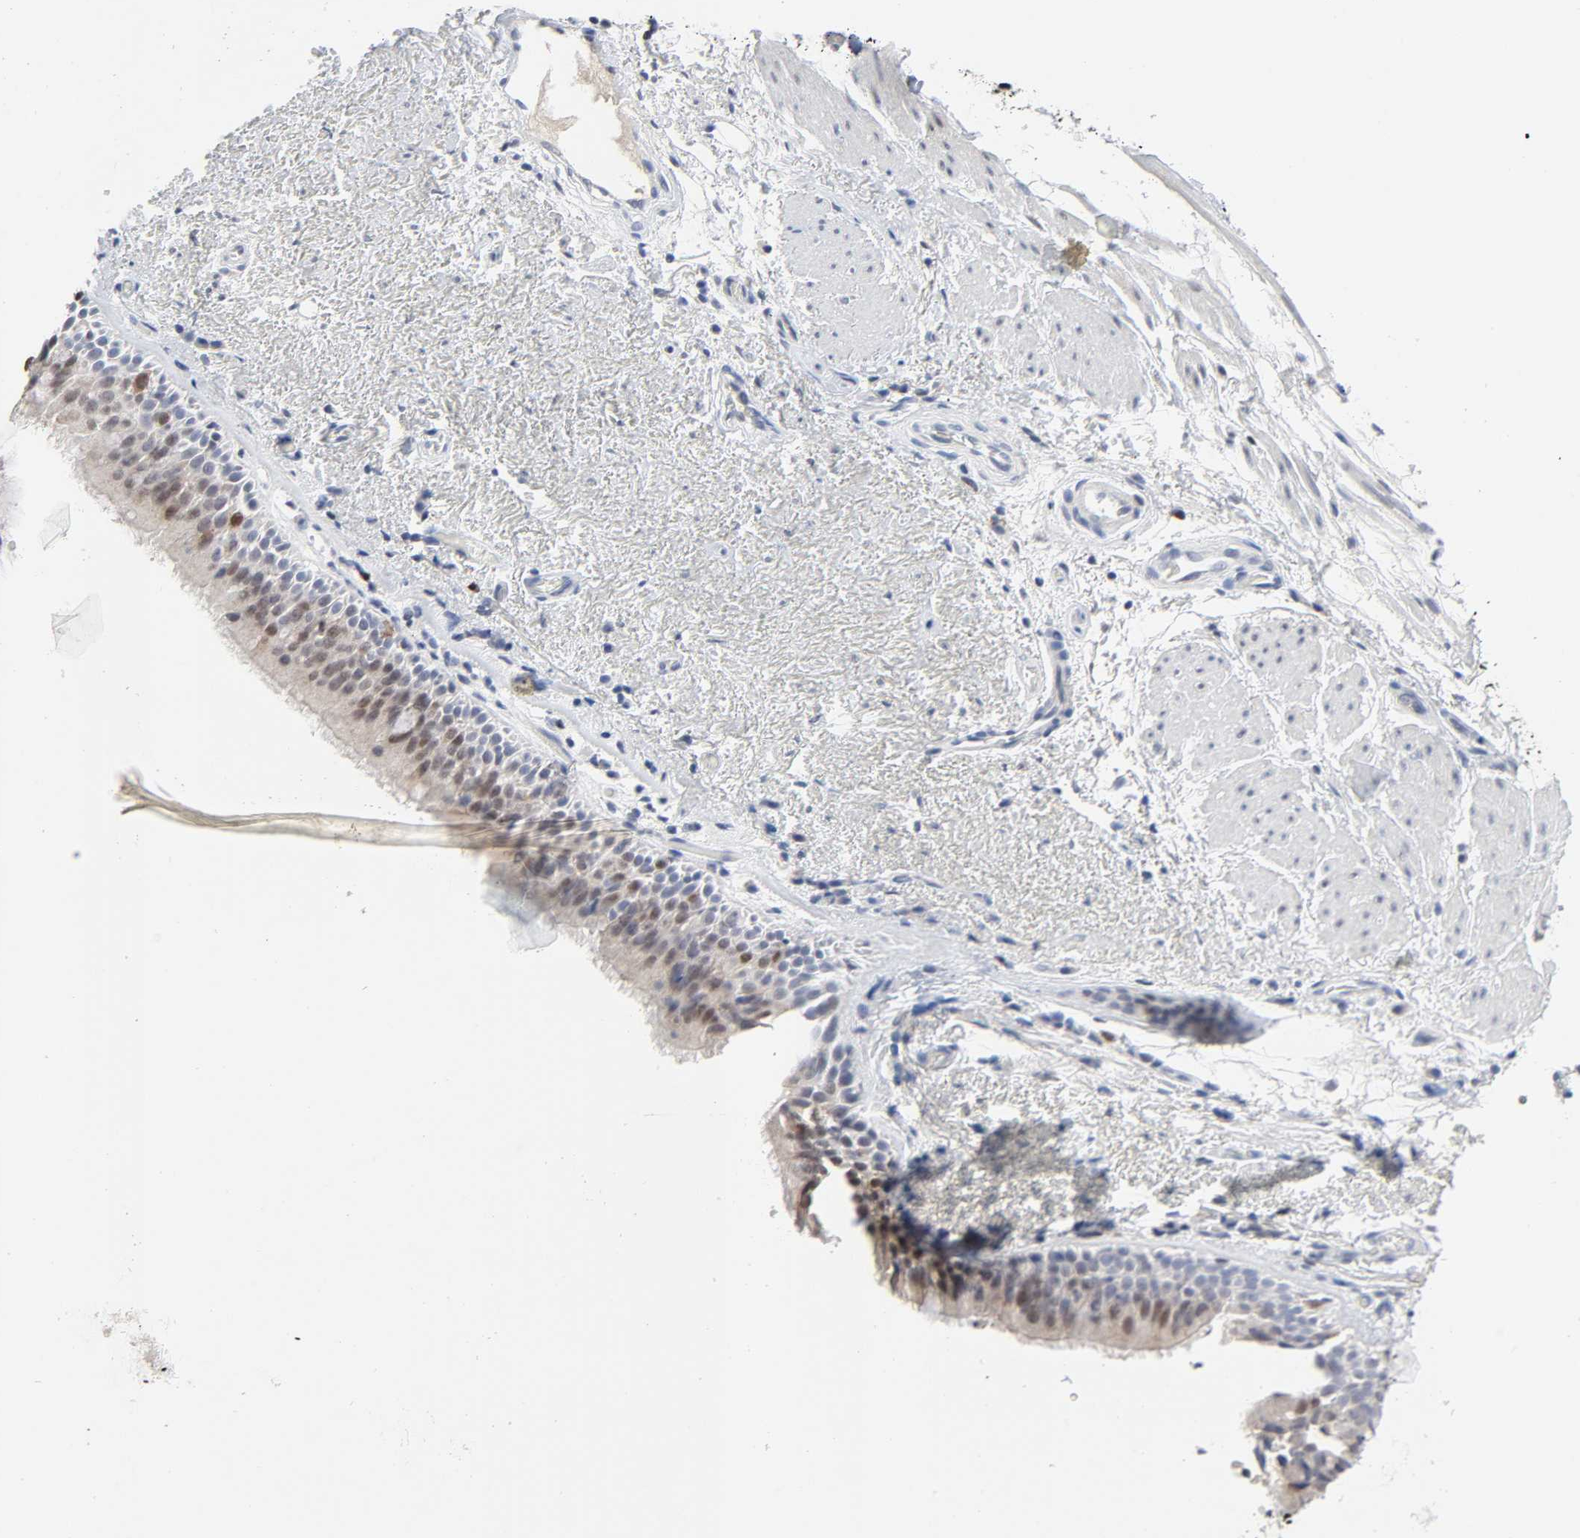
{"staining": {"intensity": "moderate", "quantity": "25%-75%", "location": "cytoplasmic/membranous,nuclear"}, "tissue": "bronchus", "cell_type": "Respiratory epithelial cells", "image_type": "normal", "snomed": [{"axis": "morphology", "description": "Normal tissue, NOS"}, {"axis": "topography", "description": "Bronchus"}], "caption": "Immunohistochemistry (IHC) (DAB) staining of unremarkable bronchus reveals moderate cytoplasmic/membranous,nuclear protein positivity in approximately 25%-75% of respiratory epithelial cells.", "gene": "WEE1", "patient": {"sex": "female", "age": 54}}